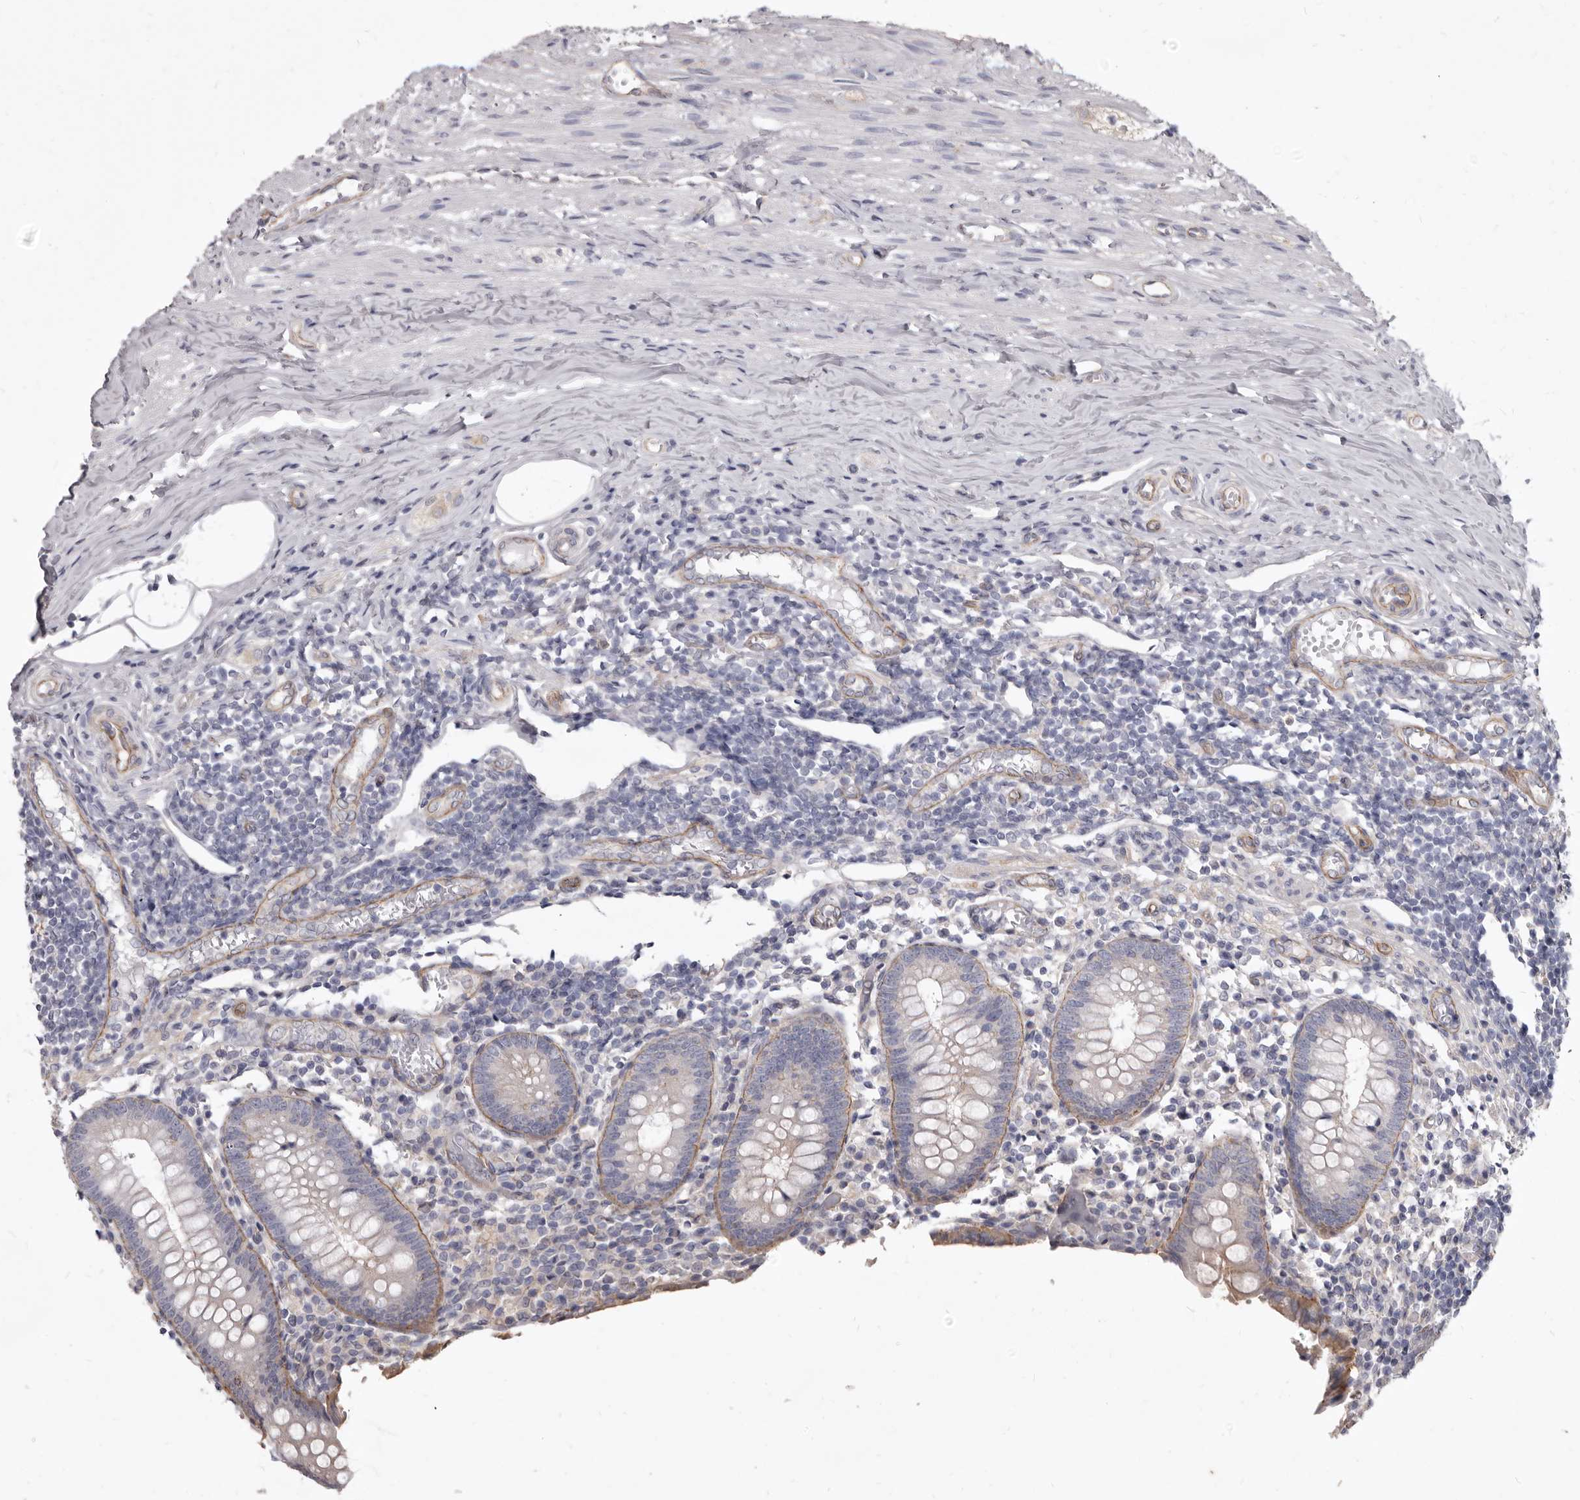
{"staining": {"intensity": "moderate", "quantity": "25%-75%", "location": "cytoplasmic/membranous"}, "tissue": "appendix", "cell_type": "Glandular cells", "image_type": "normal", "snomed": [{"axis": "morphology", "description": "Normal tissue, NOS"}, {"axis": "topography", "description": "Appendix"}], "caption": "Appendix stained with immunohistochemistry exhibits moderate cytoplasmic/membranous expression in approximately 25%-75% of glandular cells. The staining was performed using DAB, with brown indicating positive protein expression. Nuclei are stained blue with hematoxylin.", "gene": "P2RX6", "patient": {"sex": "female", "age": 17}}